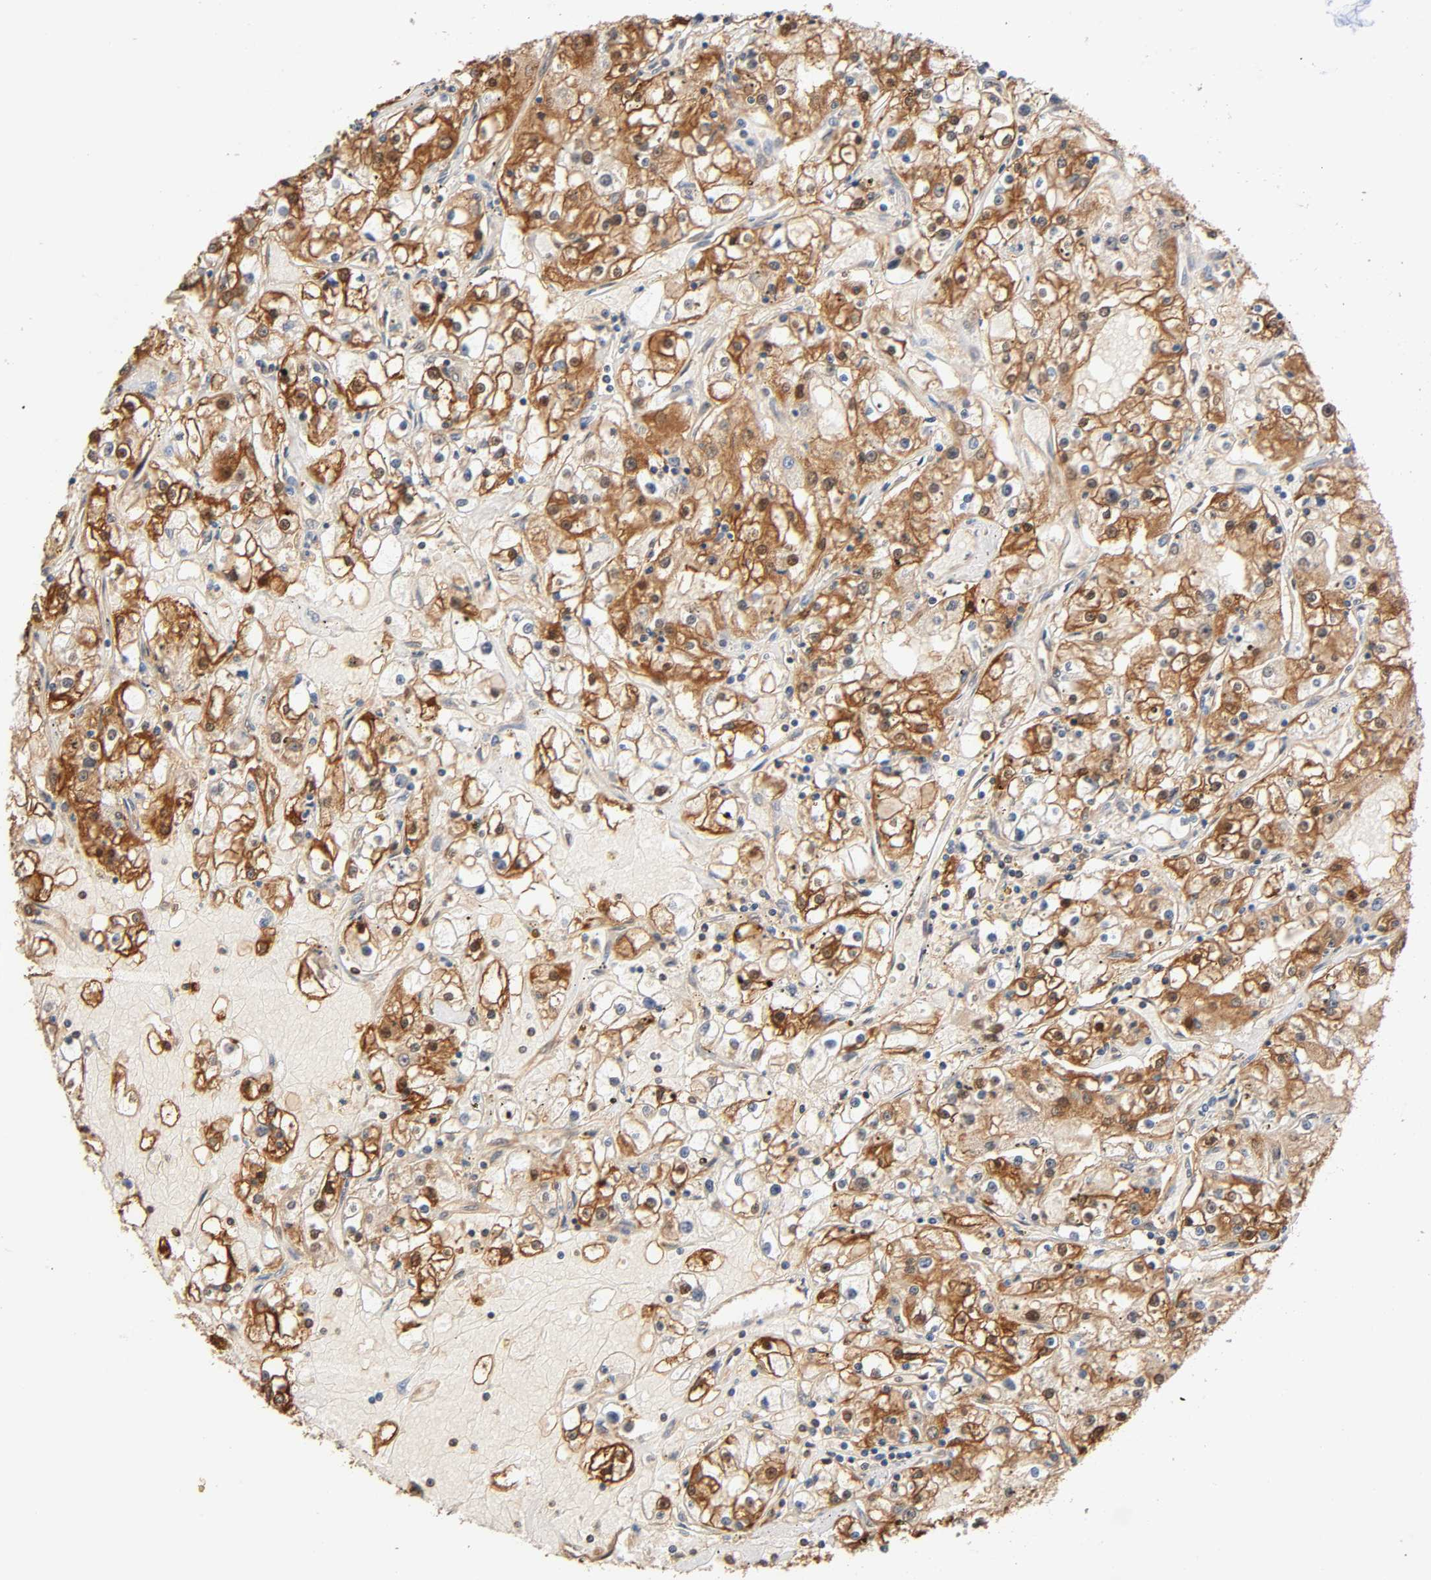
{"staining": {"intensity": "strong", "quantity": ">75%", "location": "cytoplasmic/membranous"}, "tissue": "renal cancer", "cell_type": "Tumor cells", "image_type": "cancer", "snomed": [{"axis": "morphology", "description": "Adenocarcinoma, NOS"}, {"axis": "topography", "description": "Kidney"}], "caption": "Immunohistochemical staining of human adenocarcinoma (renal) reveals high levels of strong cytoplasmic/membranous staining in about >75% of tumor cells.", "gene": "ALDOA", "patient": {"sex": "male", "age": 56}}